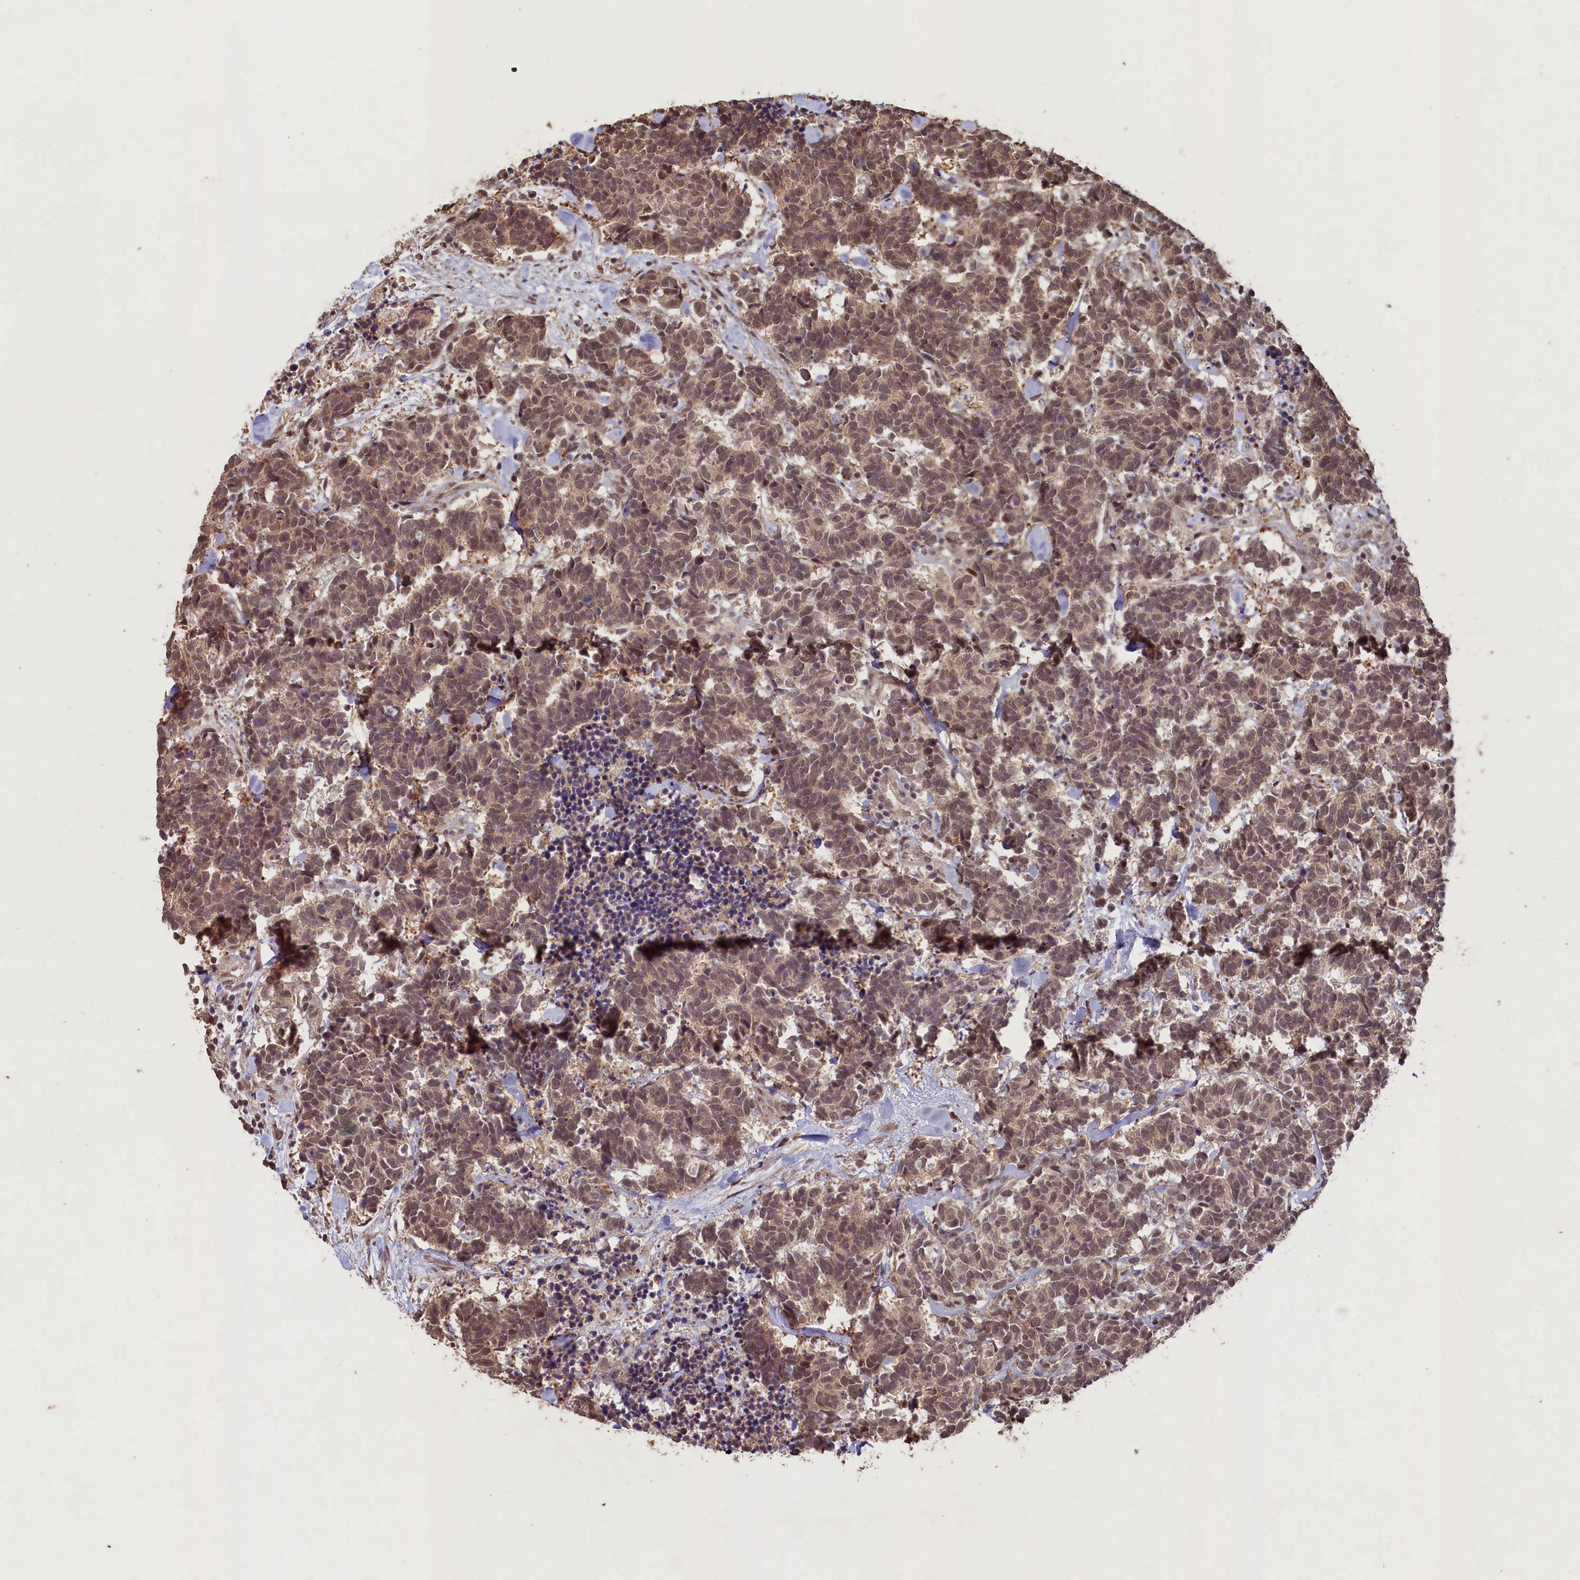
{"staining": {"intensity": "moderate", "quantity": ">75%", "location": "cytoplasmic/membranous,nuclear"}, "tissue": "carcinoid", "cell_type": "Tumor cells", "image_type": "cancer", "snomed": [{"axis": "morphology", "description": "Carcinoma, NOS"}, {"axis": "morphology", "description": "Carcinoid, malignant, NOS"}, {"axis": "topography", "description": "Prostate"}], "caption": "Protein analysis of carcinoid tissue demonstrates moderate cytoplasmic/membranous and nuclear staining in approximately >75% of tumor cells.", "gene": "SHPRH", "patient": {"sex": "male", "age": 57}}